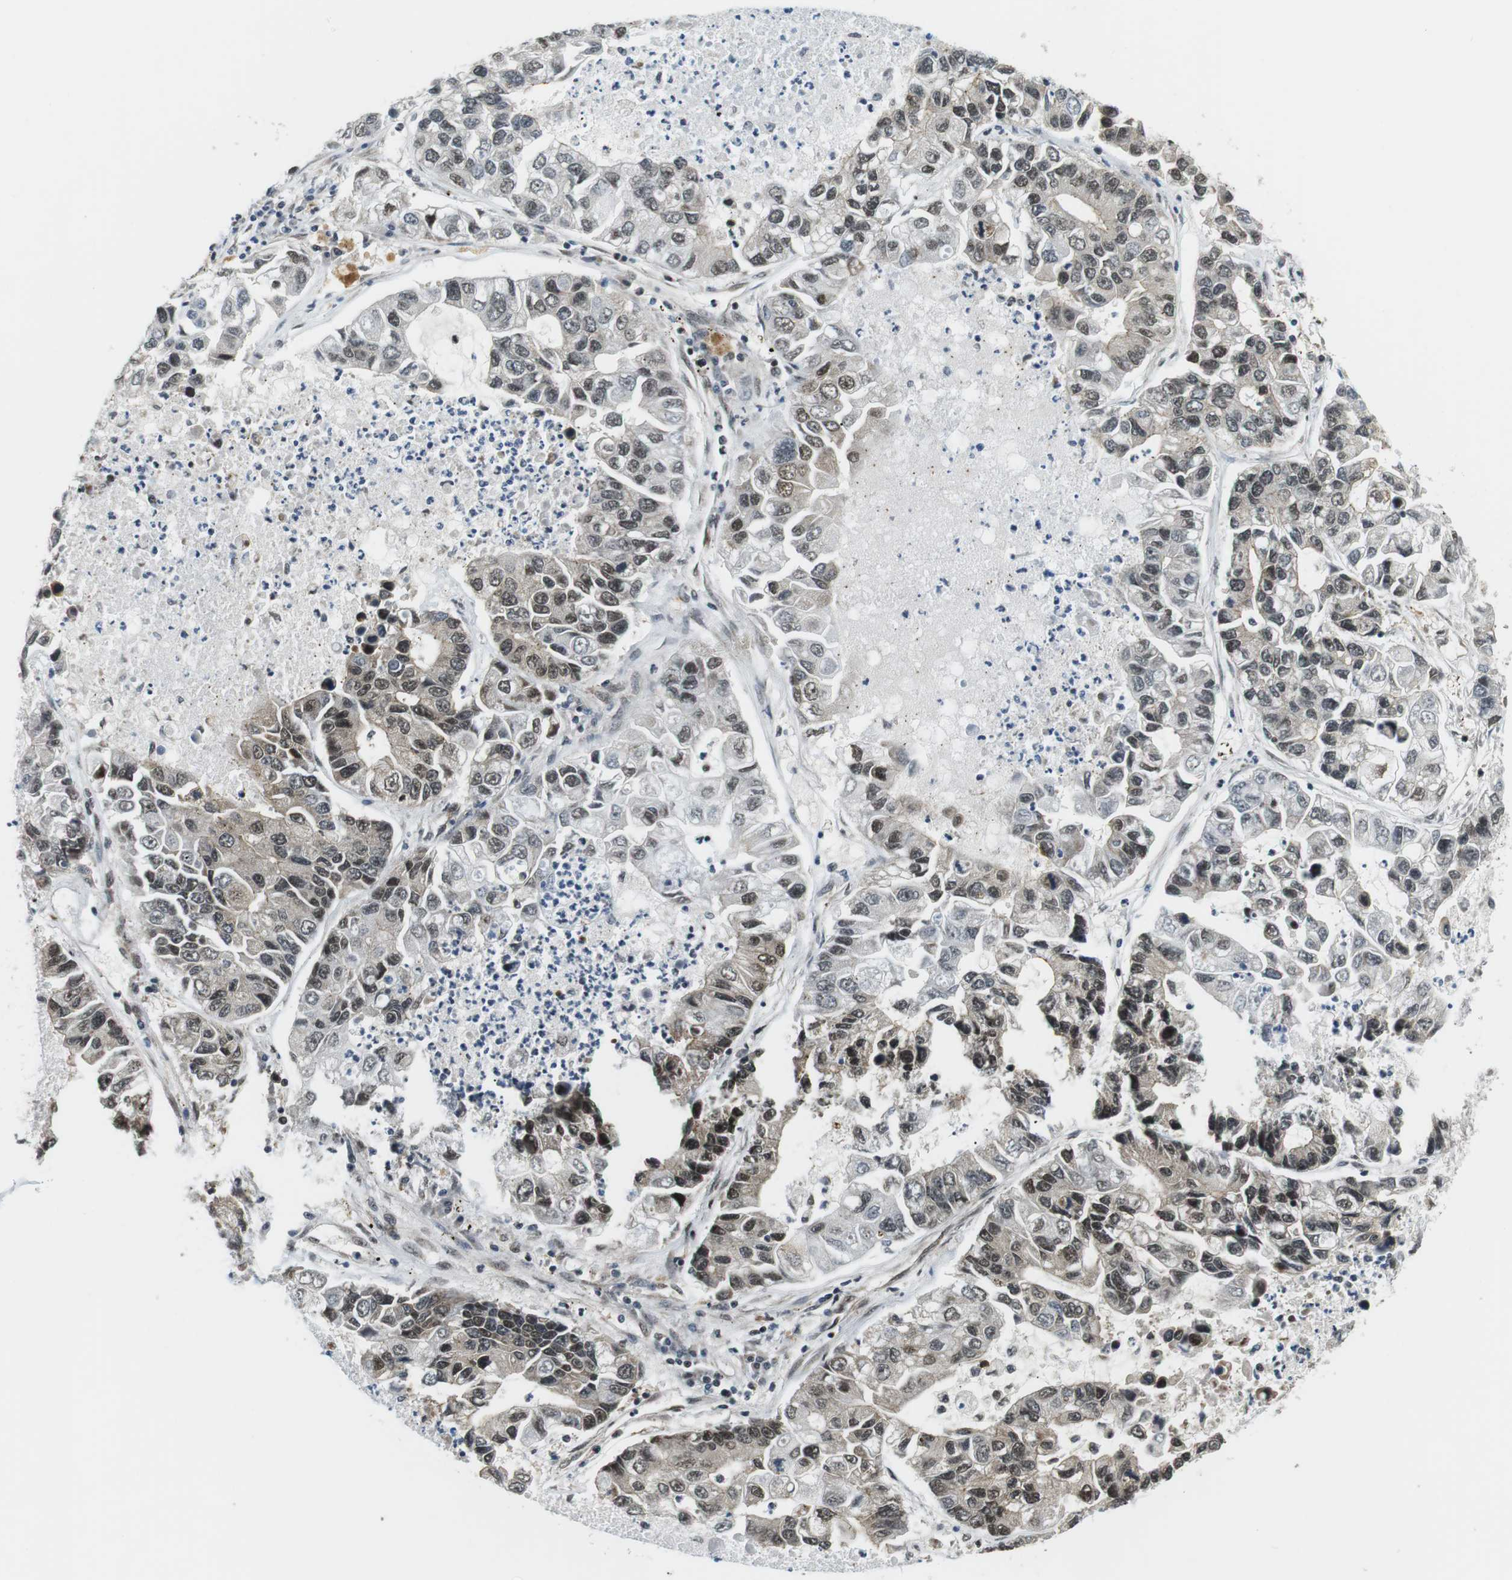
{"staining": {"intensity": "moderate", "quantity": "25%-75%", "location": "nuclear"}, "tissue": "lung cancer", "cell_type": "Tumor cells", "image_type": "cancer", "snomed": [{"axis": "morphology", "description": "Adenocarcinoma, NOS"}, {"axis": "topography", "description": "Lung"}], "caption": "Protein staining of lung cancer (adenocarcinoma) tissue exhibits moderate nuclear positivity in about 25%-75% of tumor cells.", "gene": "CSNK2B", "patient": {"sex": "female", "age": 51}}